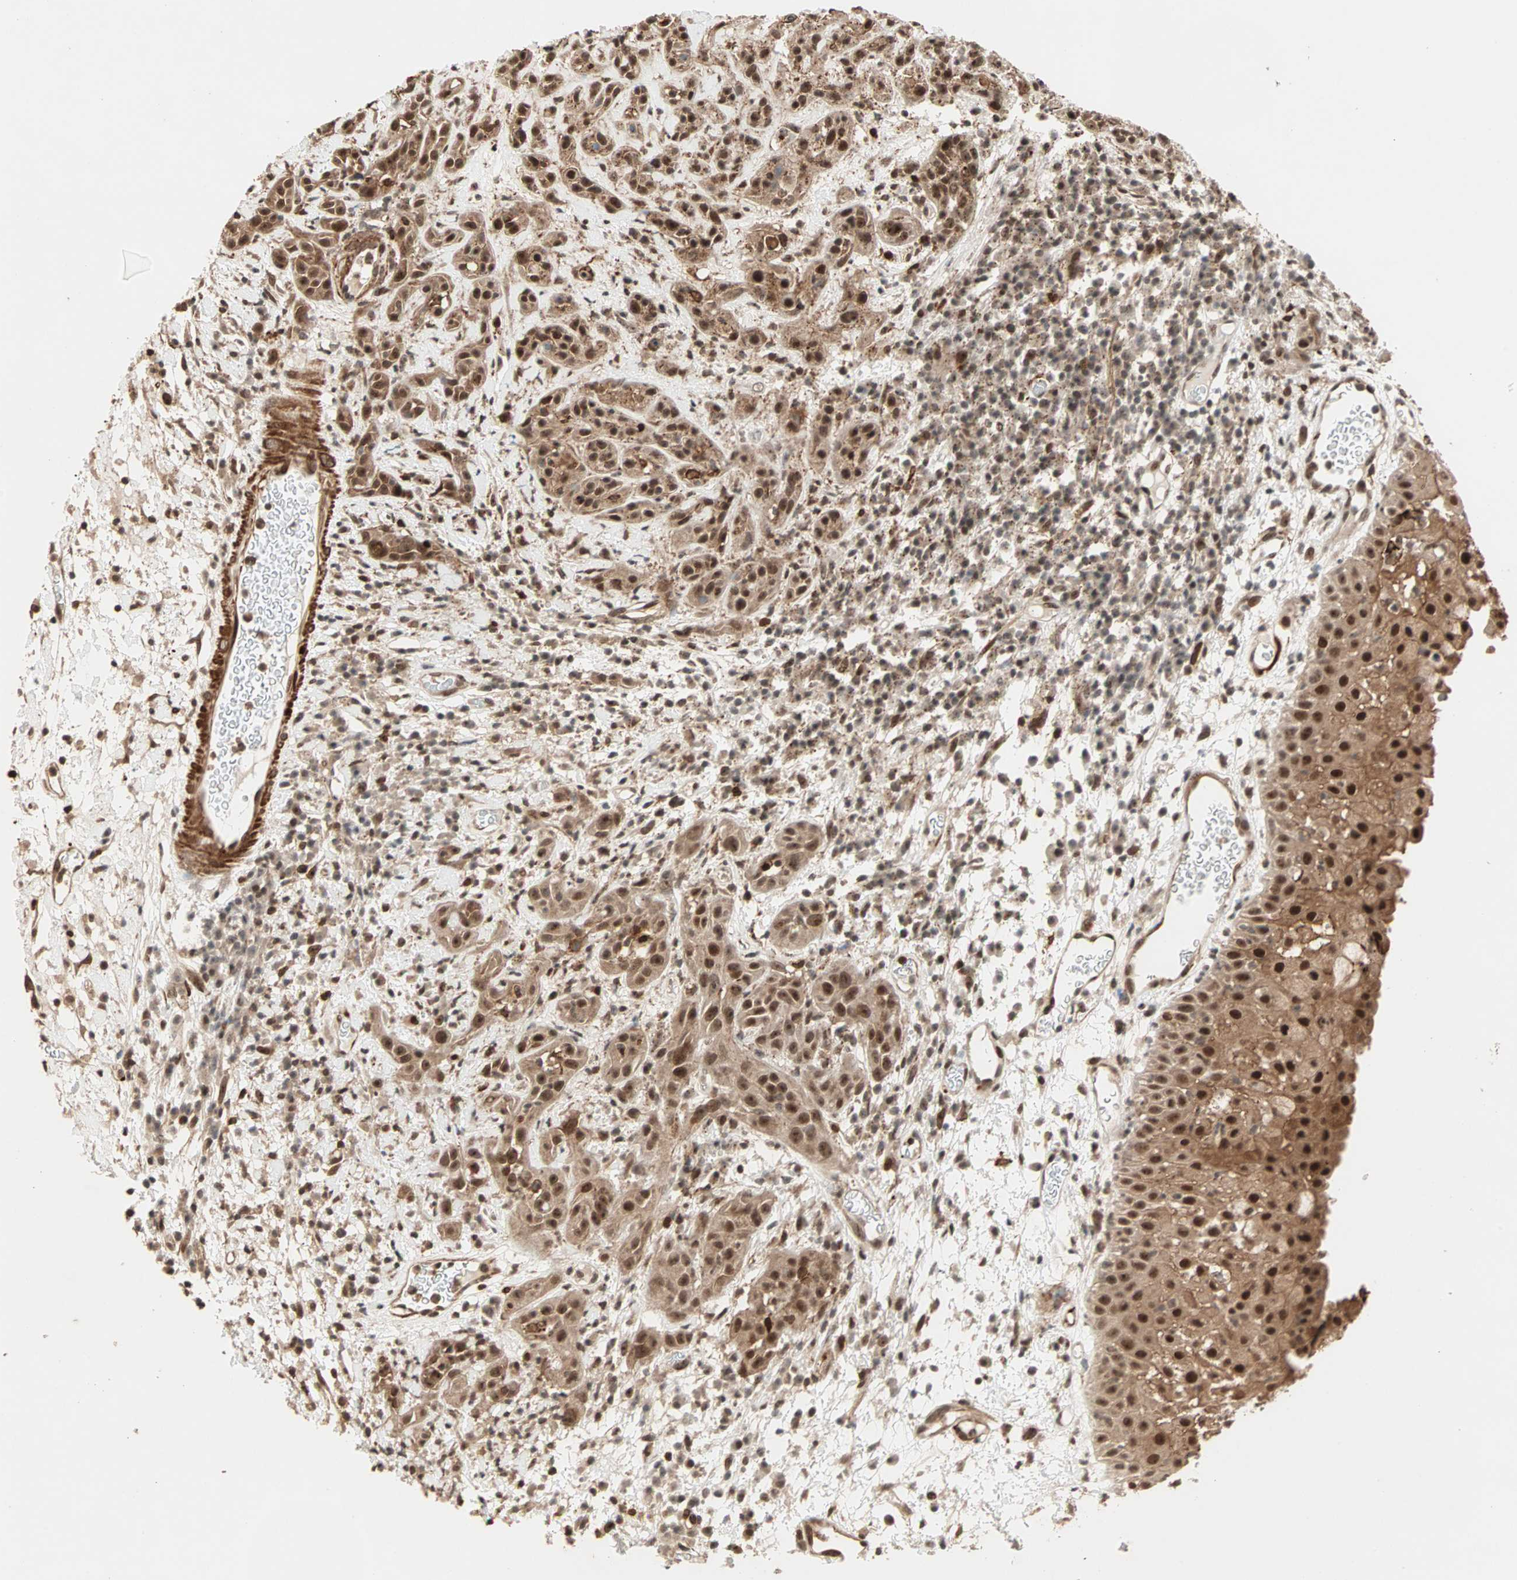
{"staining": {"intensity": "moderate", "quantity": ">75%", "location": "cytoplasmic/membranous,nuclear"}, "tissue": "head and neck cancer", "cell_type": "Tumor cells", "image_type": "cancer", "snomed": [{"axis": "morphology", "description": "Squamous cell carcinoma, NOS"}, {"axis": "topography", "description": "Head-Neck"}], "caption": "Head and neck cancer (squamous cell carcinoma) was stained to show a protein in brown. There is medium levels of moderate cytoplasmic/membranous and nuclear expression in about >75% of tumor cells.", "gene": "ZBED9", "patient": {"sex": "male", "age": 62}}